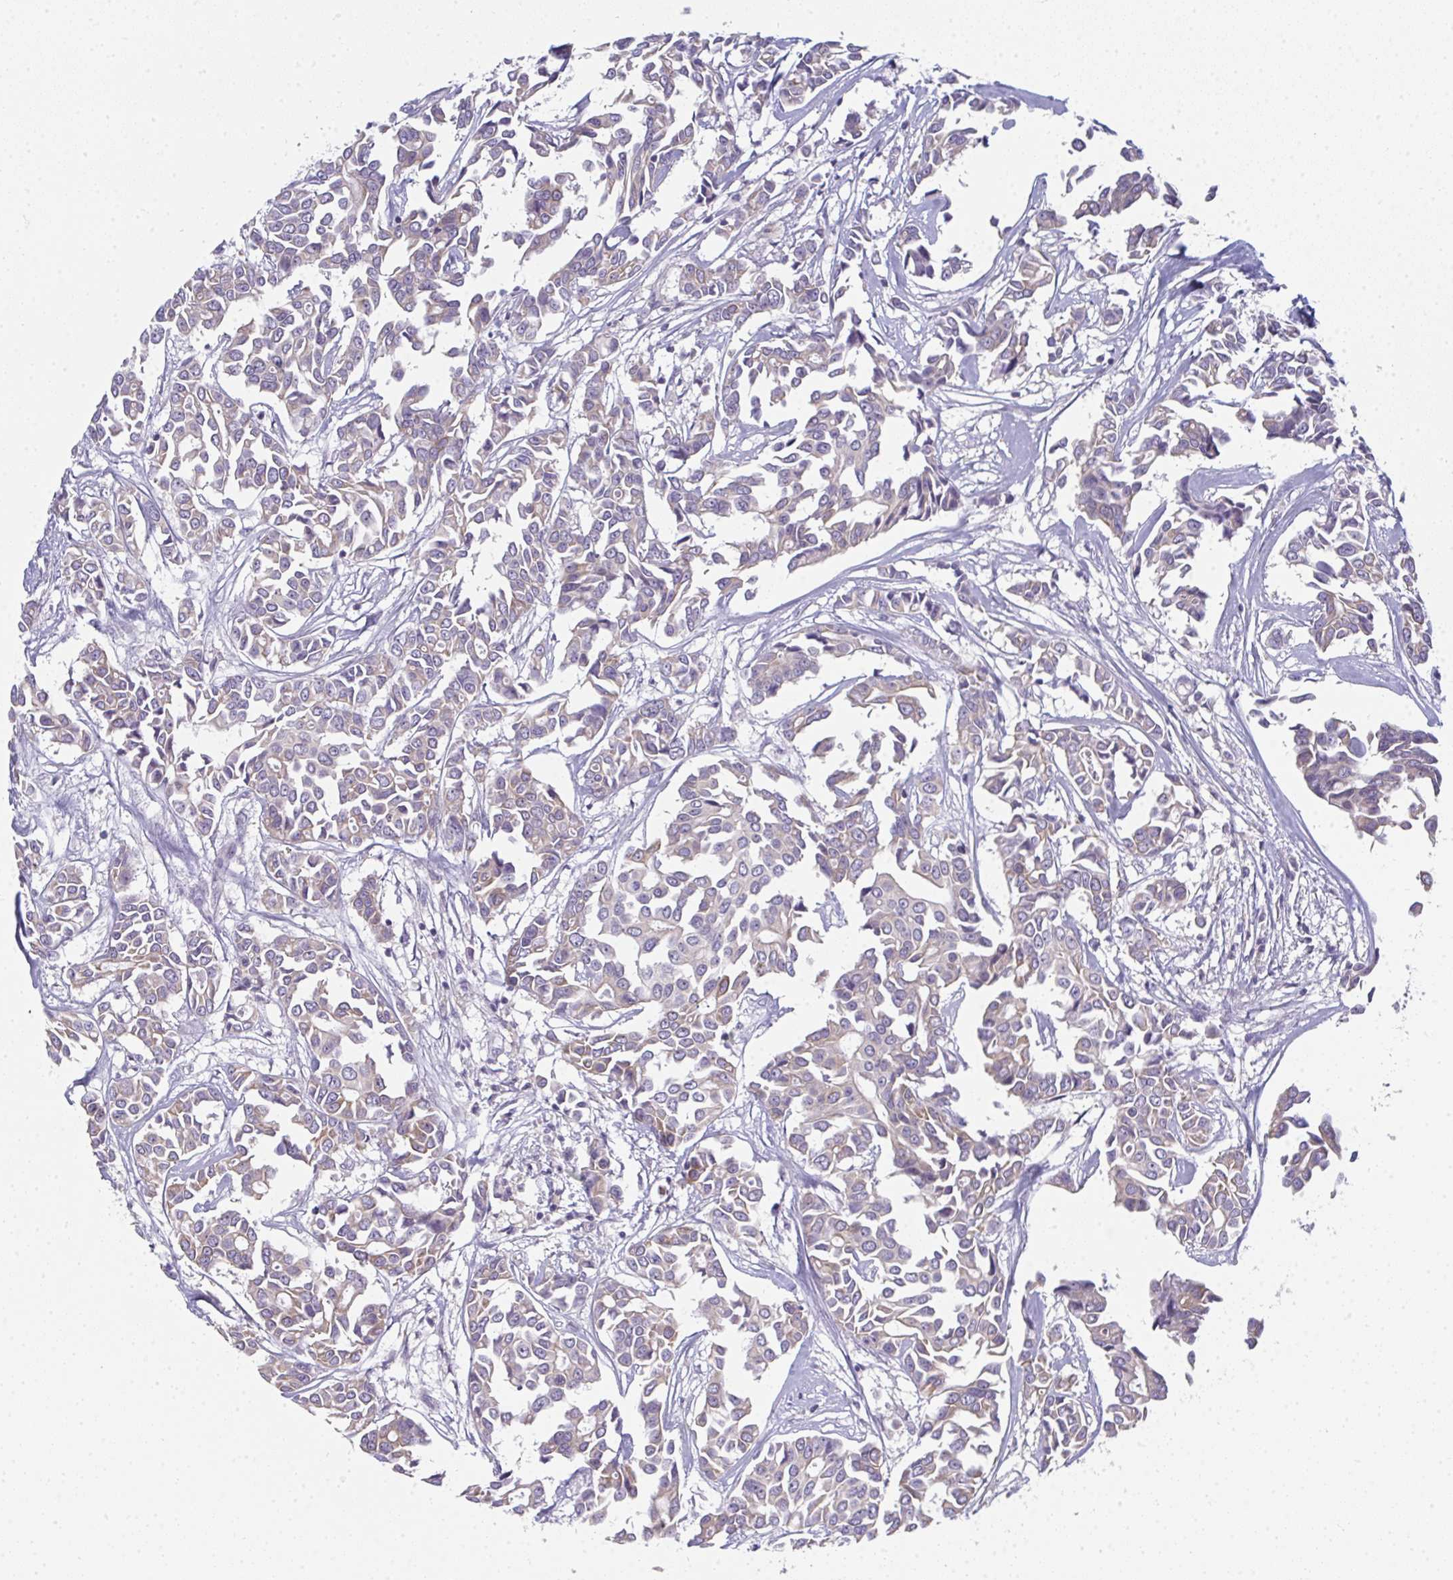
{"staining": {"intensity": "weak", "quantity": "<25%", "location": "cytoplasmic/membranous"}, "tissue": "breast cancer", "cell_type": "Tumor cells", "image_type": "cancer", "snomed": [{"axis": "morphology", "description": "Duct carcinoma"}, {"axis": "topography", "description": "Breast"}], "caption": "Immunohistochemistry (IHC) of breast cancer (intraductal carcinoma) reveals no expression in tumor cells. (Immunohistochemistry, brightfield microscopy, high magnification).", "gene": "RIOK1", "patient": {"sex": "female", "age": 54}}